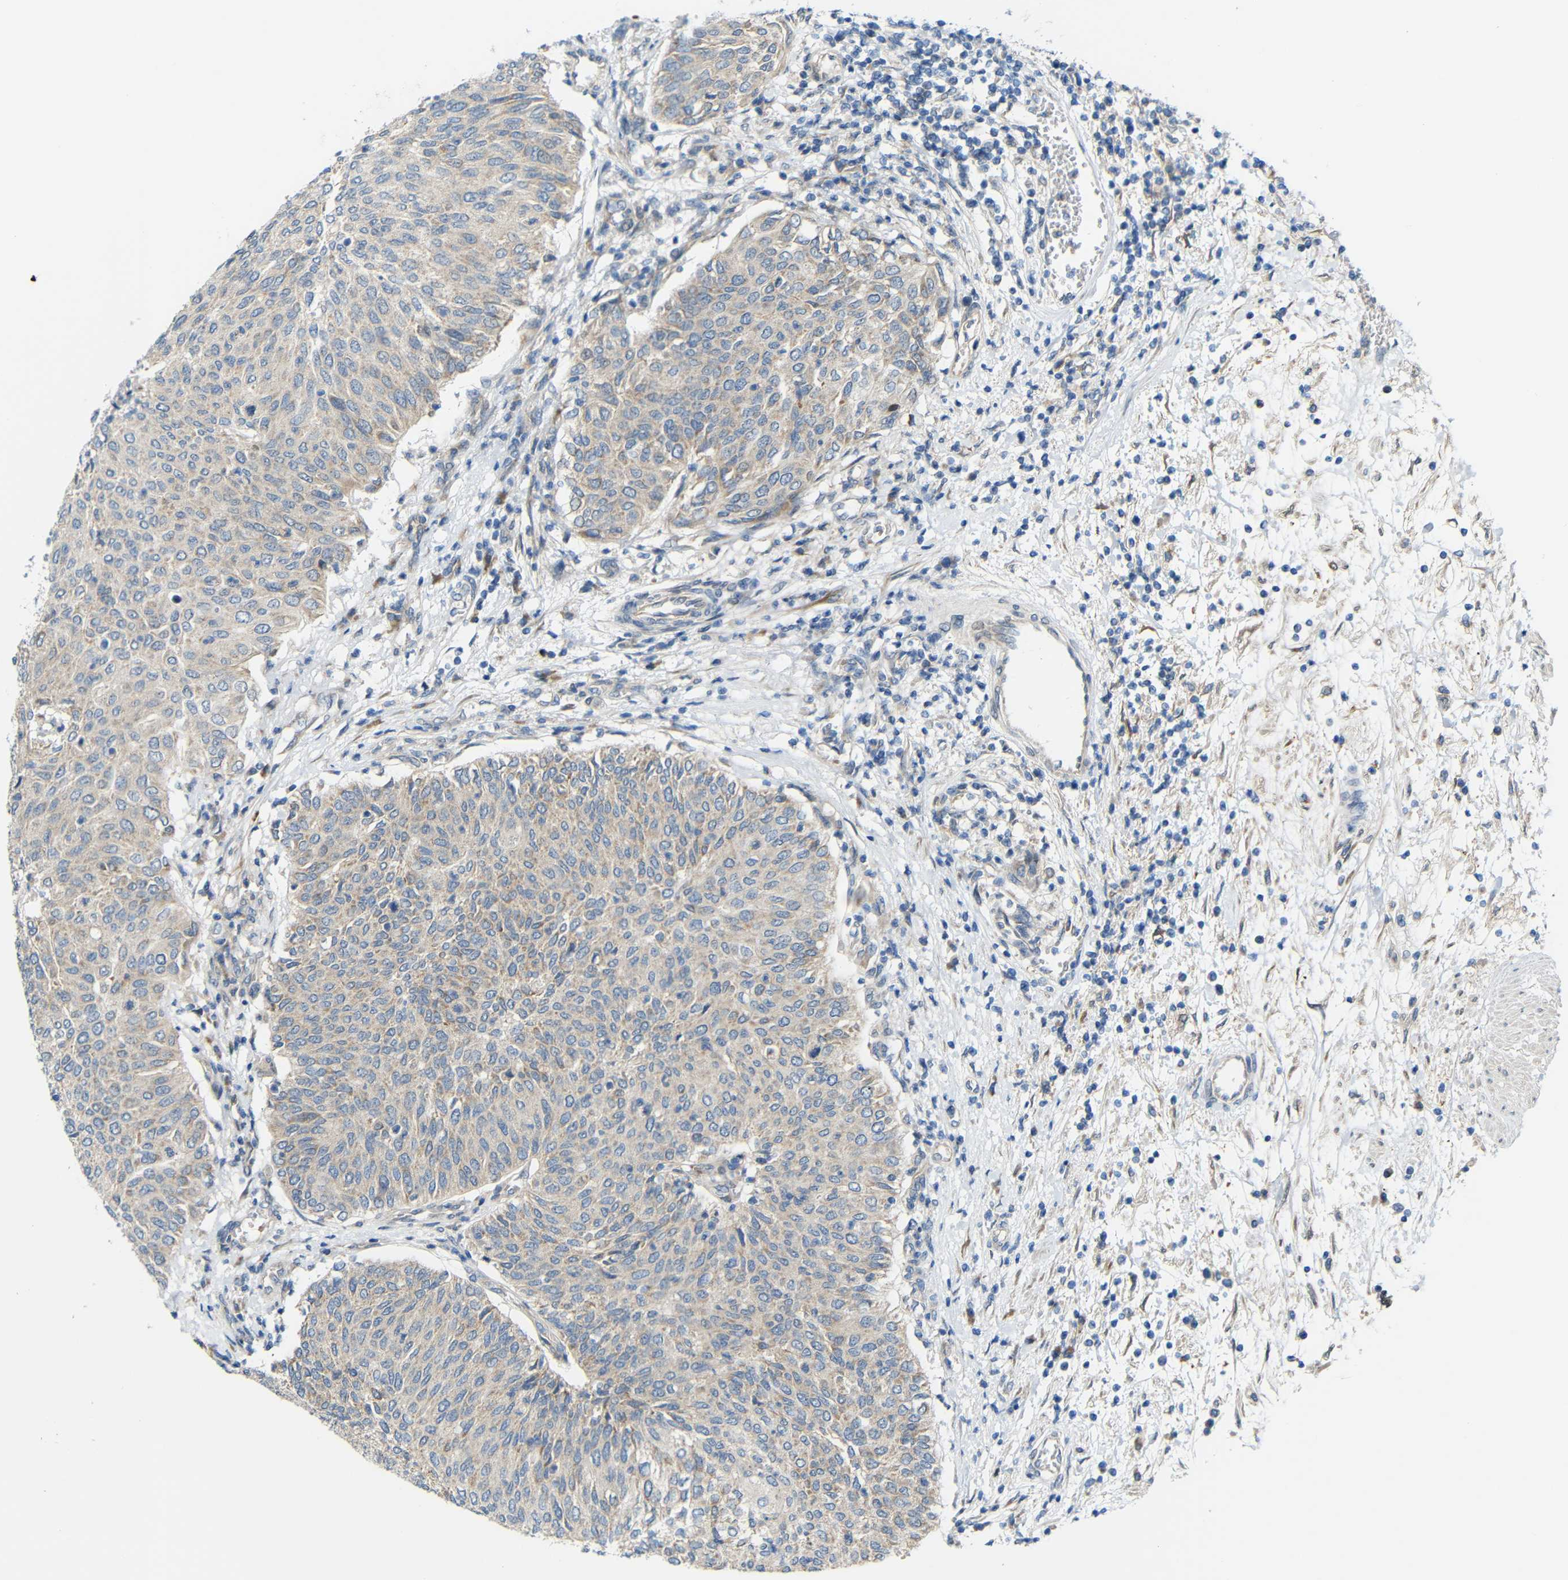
{"staining": {"intensity": "weak", "quantity": ">75%", "location": "cytoplasmic/membranous"}, "tissue": "urothelial cancer", "cell_type": "Tumor cells", "image_type": "cancer", "snomed": [{"axis": "morphology", "description": "Urothelial carcinoma, Low grade"}, {"axis": "topography", "description": "Urinary bladder"}], "caption": "Immunohistochemistry (IHC) staining of urothelial cancer, which displays low levels of weak cytoplasmic/membranous staining in about >75% of tumor cells indicating weak cytoplasmic/membranous protein expression. The staining was performed using DAB (3,3'-diaminobenzidine) (brown) for protein detection and nuclei were counterstained in hematoxylin (blue).", "gene": "TMEM25", "patient": {"sex": "female", "age": 79}}